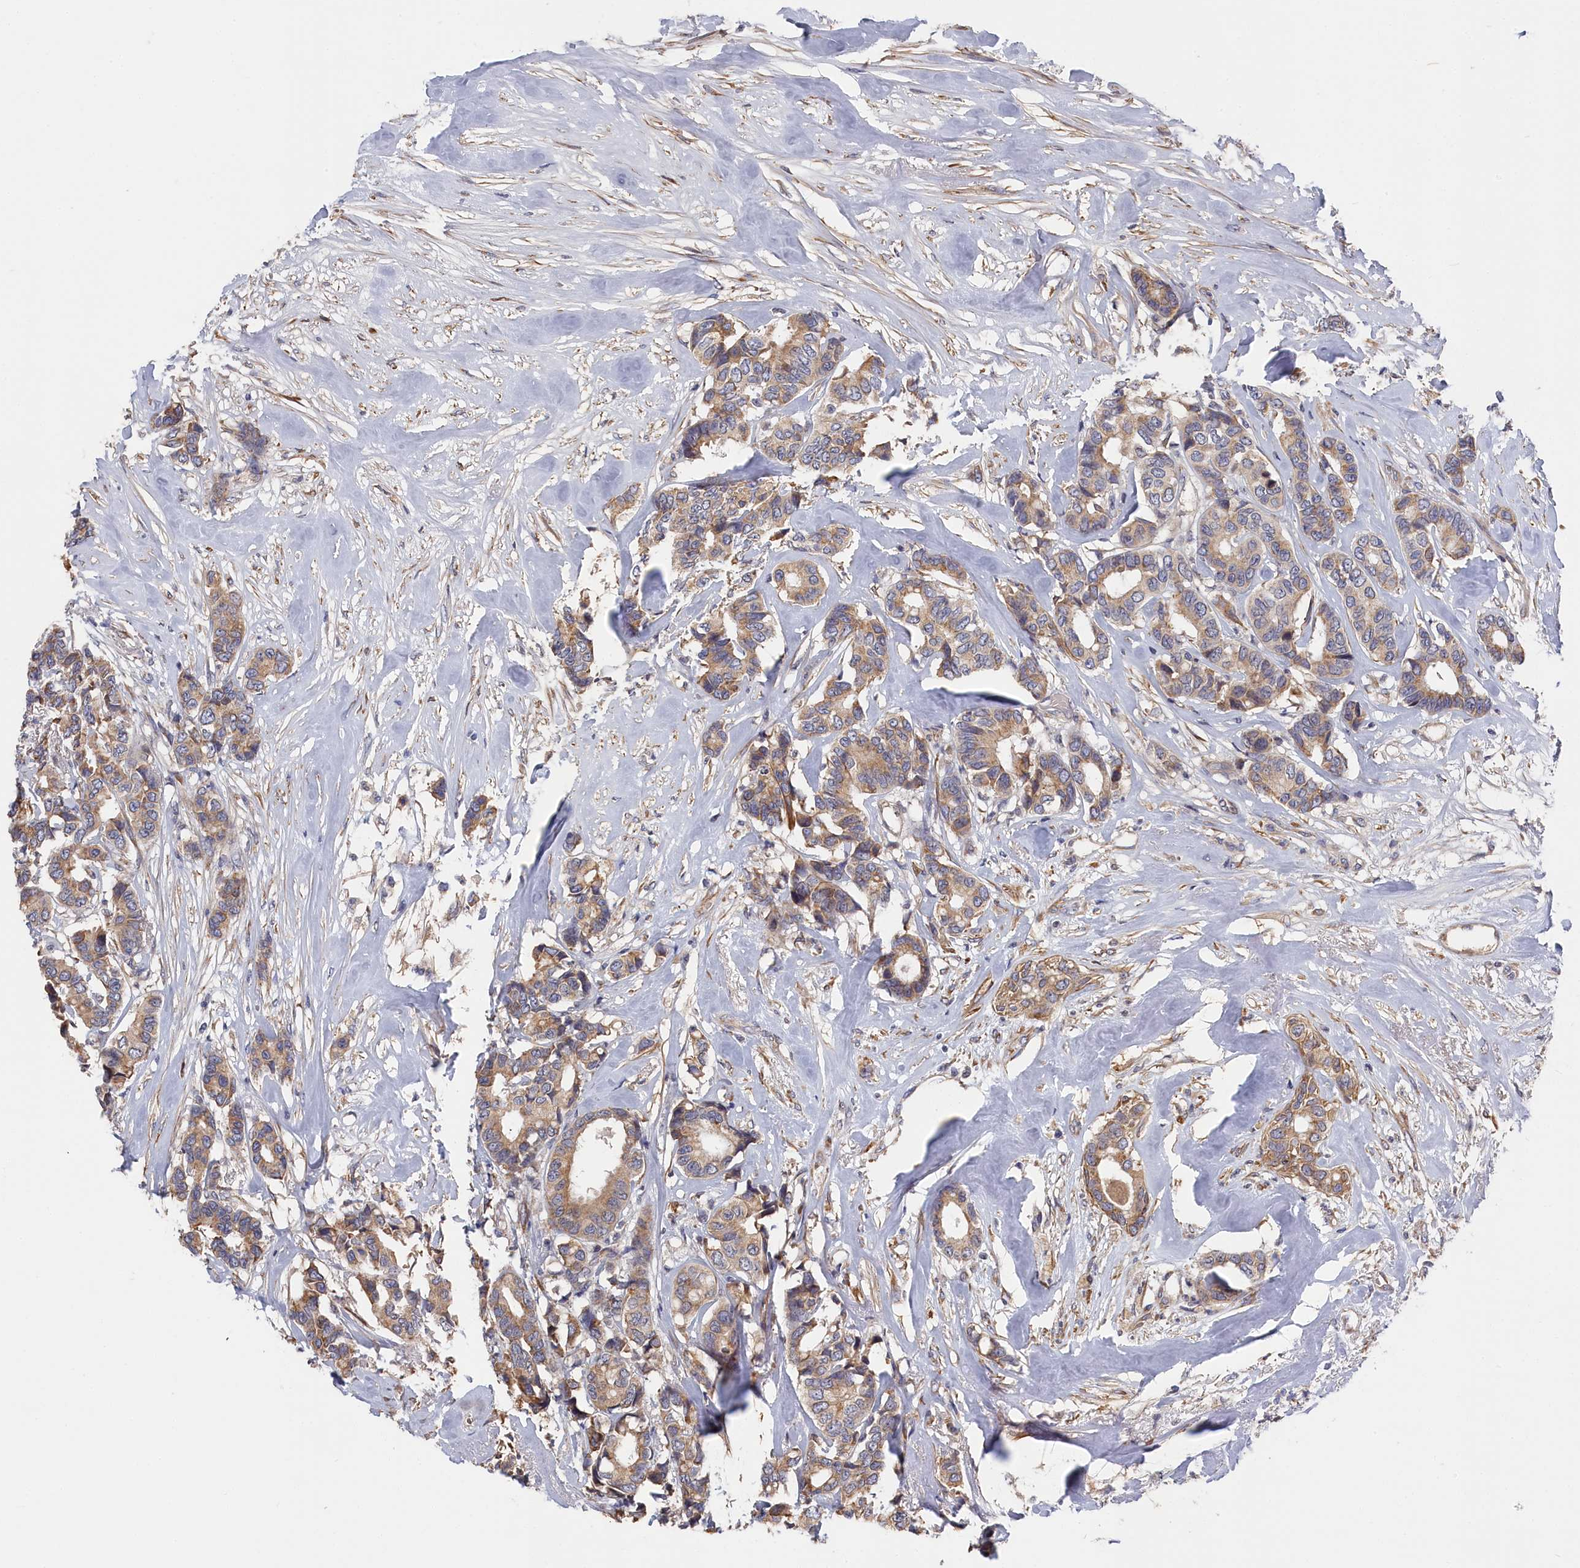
{"staining": {"intensity": "moderate", "quantity": "25%-75%", "location": "cytoplasmic/membranous"}, "tissue": "breast cancer", "cell_type": "Tumor cells", "image_type": "cancer", "snomed": [{"axis": "morphology", "description": "Duct carcinoma"}, {"axis": "topography", "description": "Breast"}], "caption": "Tumor cells reveal medium levels of moderate cytoplasmic/membranous expression in approximately 25%-75% of cells in human breast cancer.", "gene": "CYB5D2", "patient": {"sex": "female", "age": 87}}